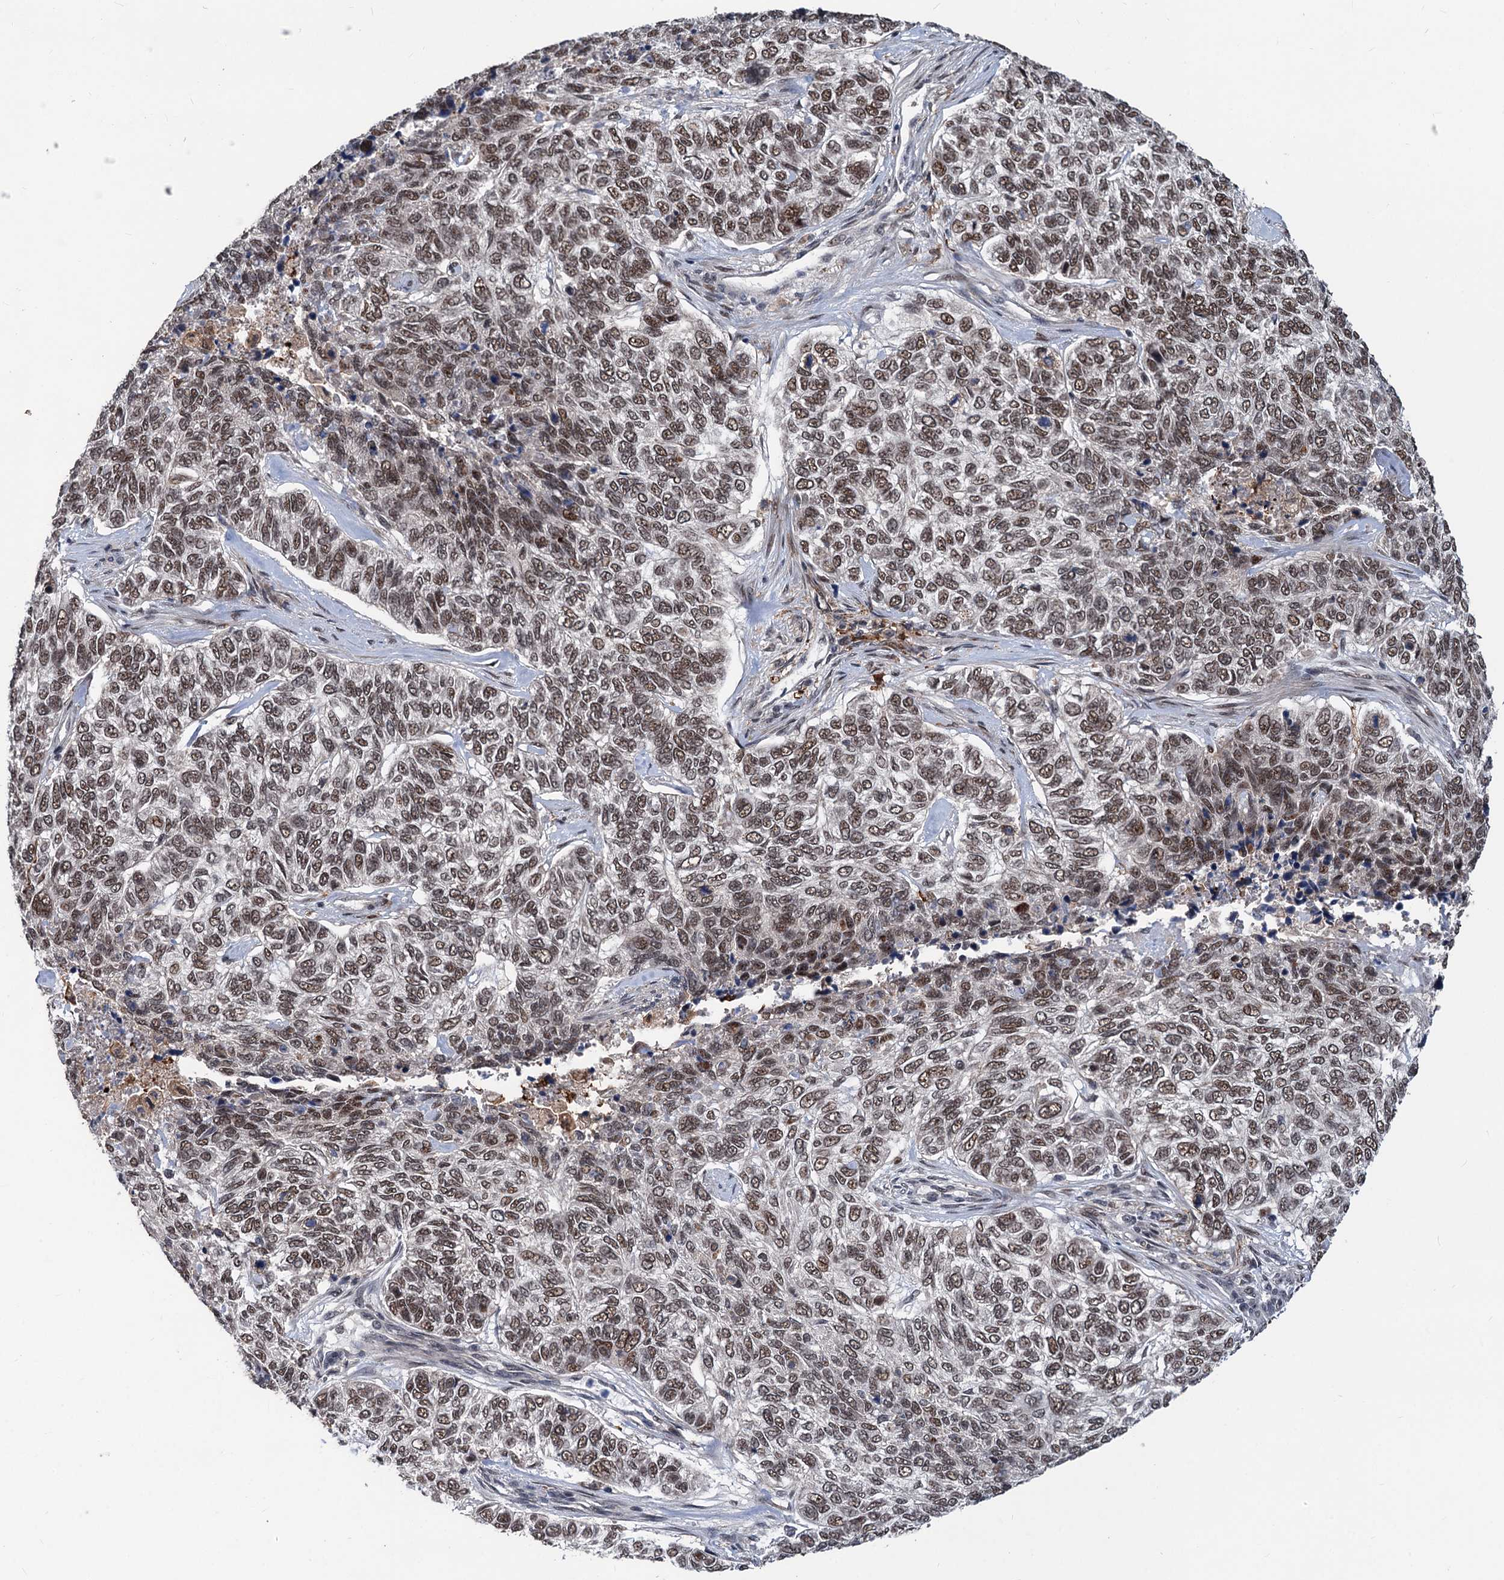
{"staining": {"intensity": "weak", "quantity": ">75%", "location": "nuclear"}, "tissue": "skin cancer", "cell_type": "Tumor cells", "image_type": "cancer", "snomed": [{"axis": "morphology", "description": "Basal cell carcinoma"}, {"axis": "topography", "description": "Skin"}], "caption": "Immunohistochemistry (IHC) micrograph of human skin basal cell carcinoma stained for a protein (brown), which displays low levels of weak nuclear positivity in about >75% of tumor cells.", "gene": "PHF8", "patient": {"sex": "female", "age": 65}}